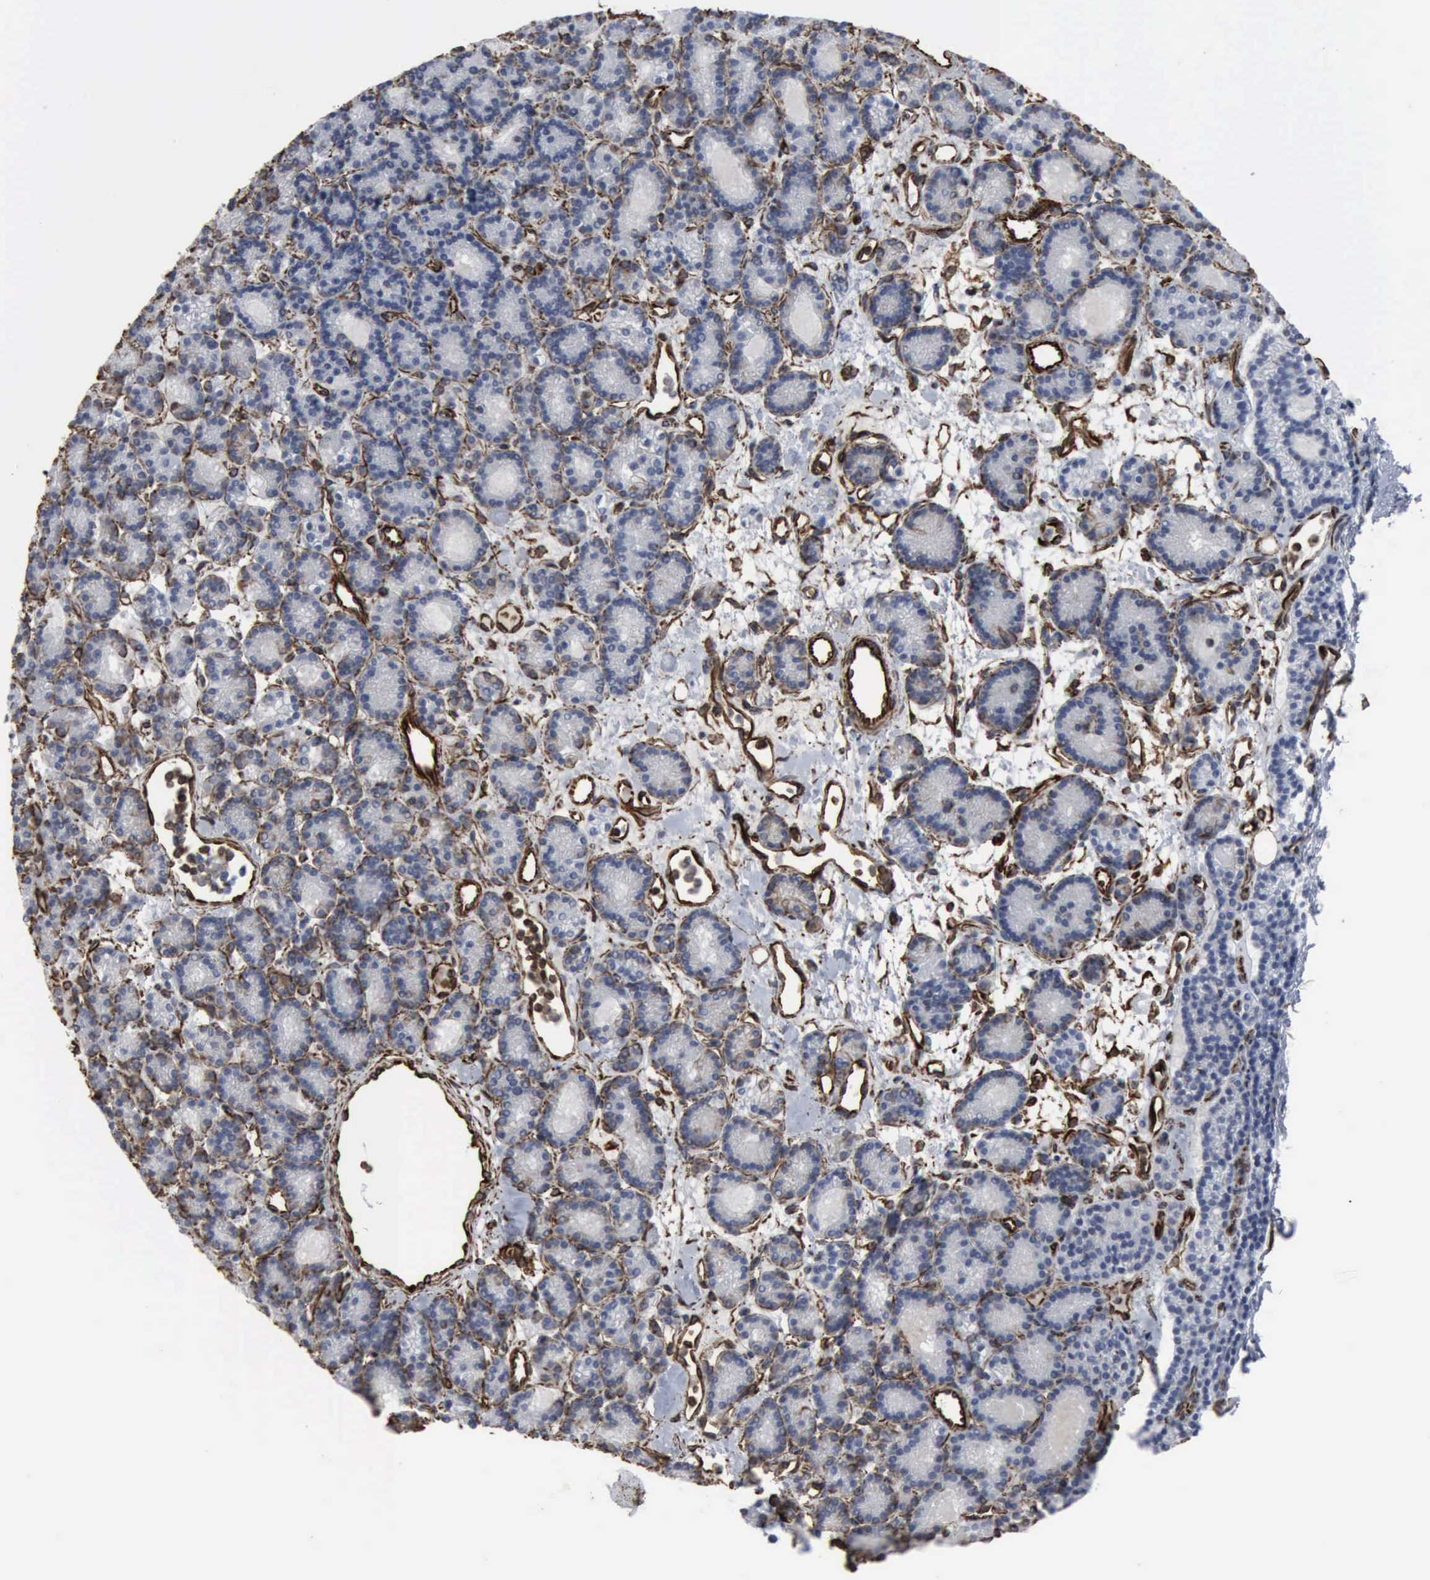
{"staining": {"intensity": "negative", "quantity": "none", "location": "none"}, "tissue": "parathyroid gland", "cell_type": "Glandular cells", "image_type": "normal", "snomed": [{"axis": "morphology", "description": "Normal tissue, NOS"}, {"axis": "topography", "description": "Parathyroid gland"}], "caption": "Glandular cells are negative for protein expression in unremarkable human parathyroid gland. (DAB IHC, high magnification).", "gene": "CCNE1", "patient": {"sex": "male", "age": 85}}